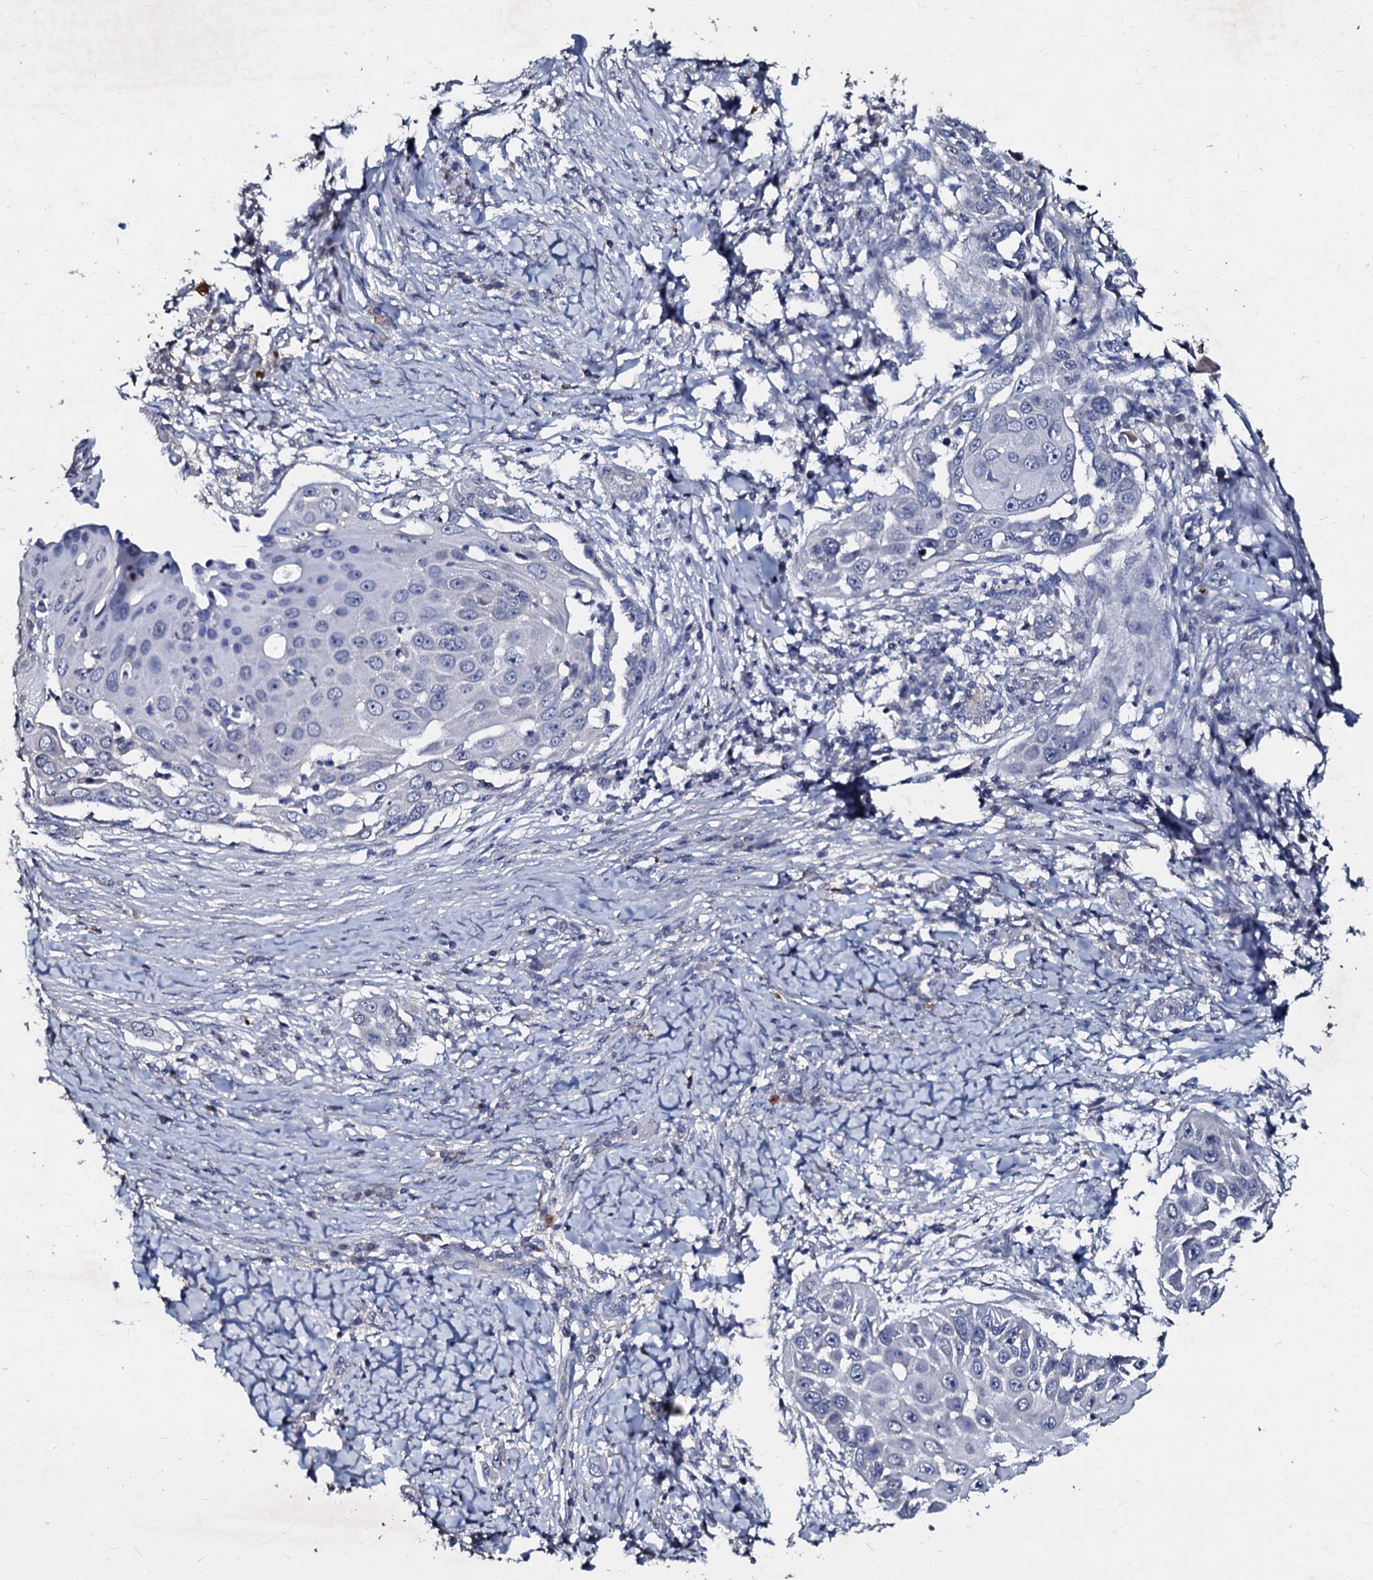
{"staining": {"intensity": "negative", "quantity": "none", "location": "none"}, "tissue": "skin cancer", "cell_type": "Tumor cells", "image_type": "cancer", "snomed": [{"axis": "morphology", "description": "Squamous cell carcinoma, NOS"}, {"axis": "topography", "description": "Skin"}], "caption": "Micrograph shows no significant protein positivity in tumor cells of skin squamous cell carcinoma.", "gene": "SLC37A4", "patient": {"sex": "female", "age": 44}}